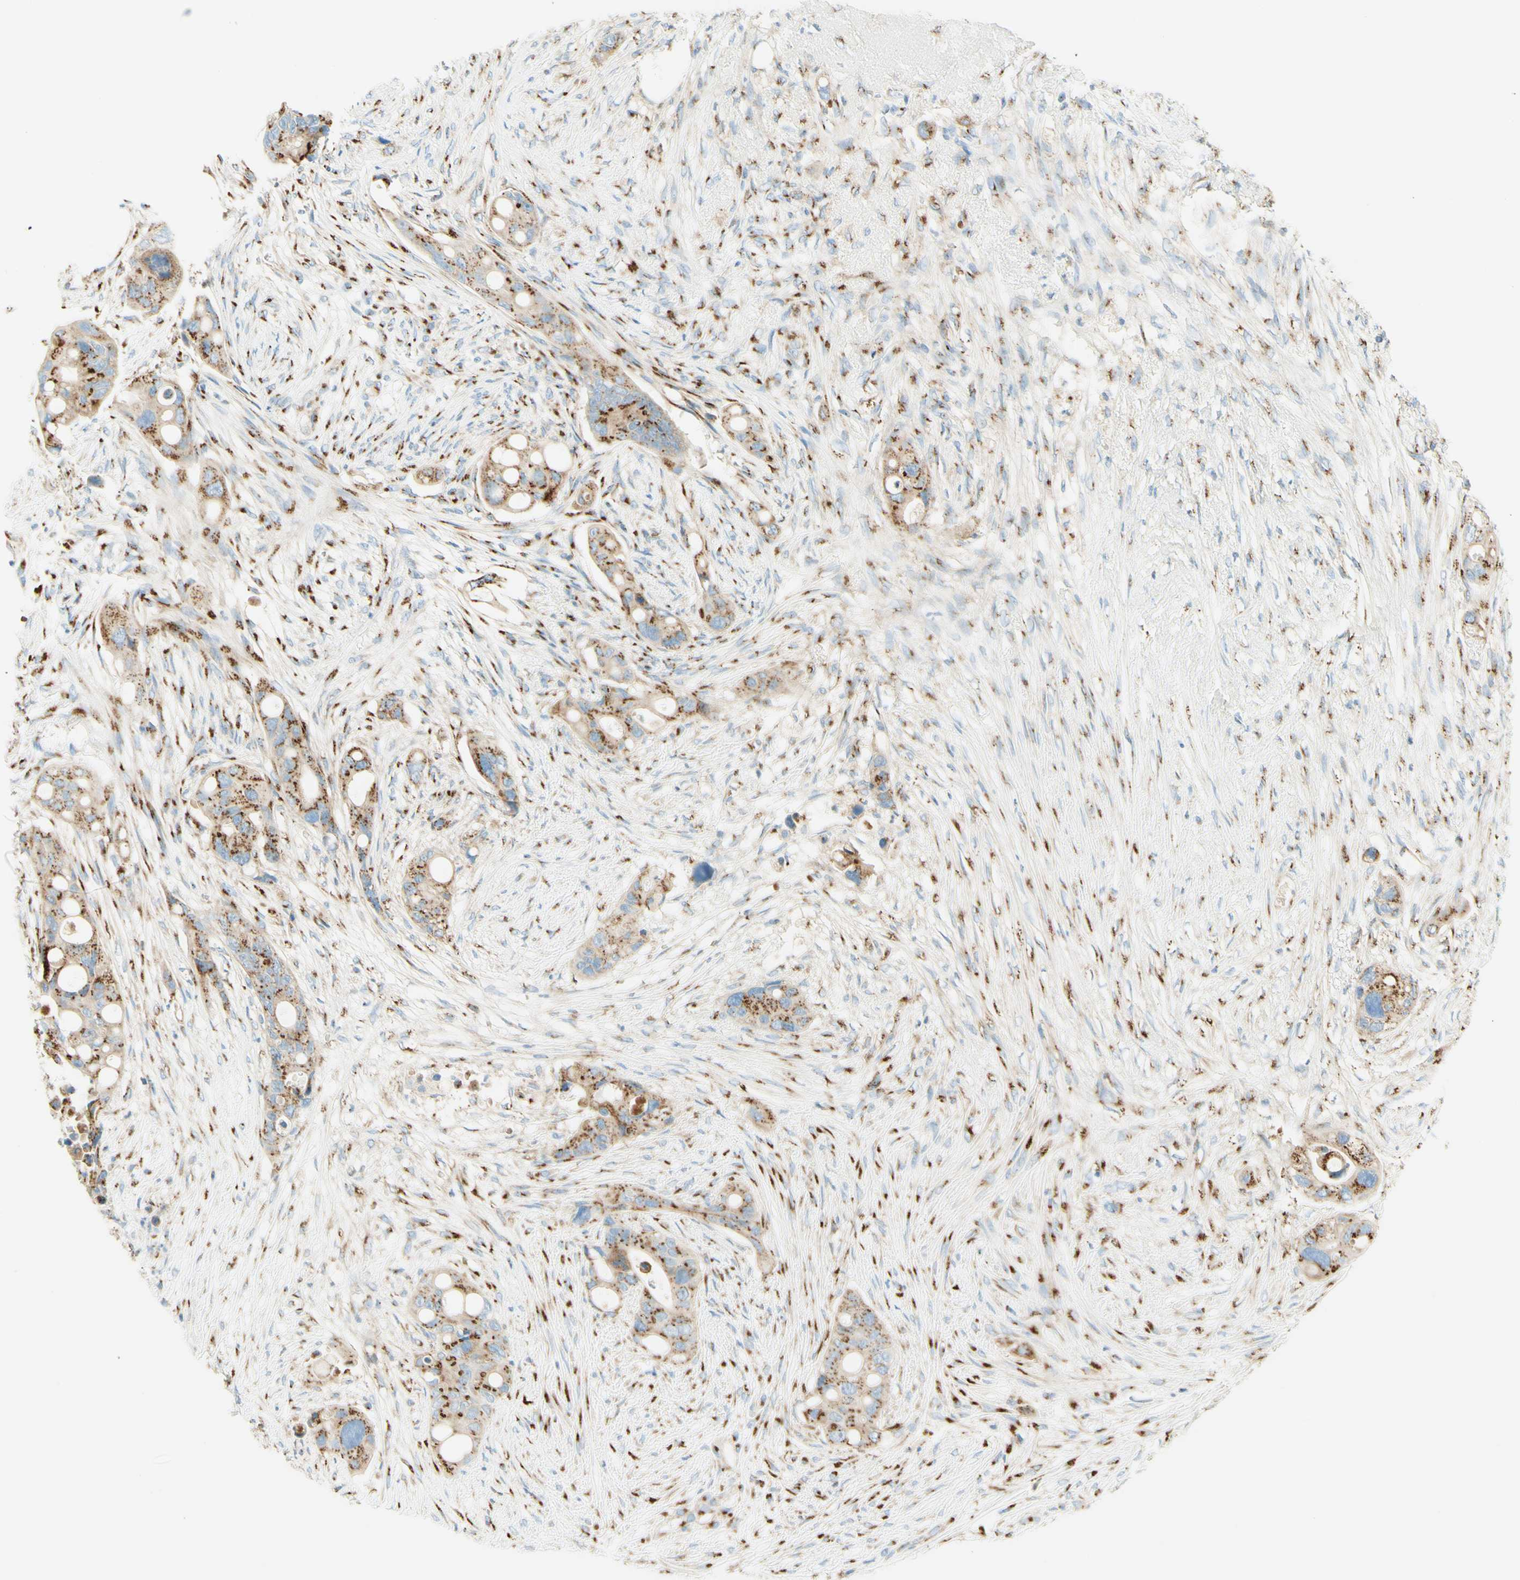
{"staining": {"intensity": "strong", "quantity": ">75%", "location": "cytoplasmic/membranous"}, "tissue": "colorectal cancer", "cell_type": "Tumor cells", "image_type": "cancer", "snomed": [{"axis": "morphology", "description": "Adenocarcinoma, NOS"}, {"axis": "topography", "description": "Colon"}], "caption": "Tumor cells exhibit high levels of strong cytoplasmic/membranous positivity in about >75% of cells in adenocarcinoma (colorectal).", "gene": "GOLGB1", "patient": {"sex": "female", "age": 57}}